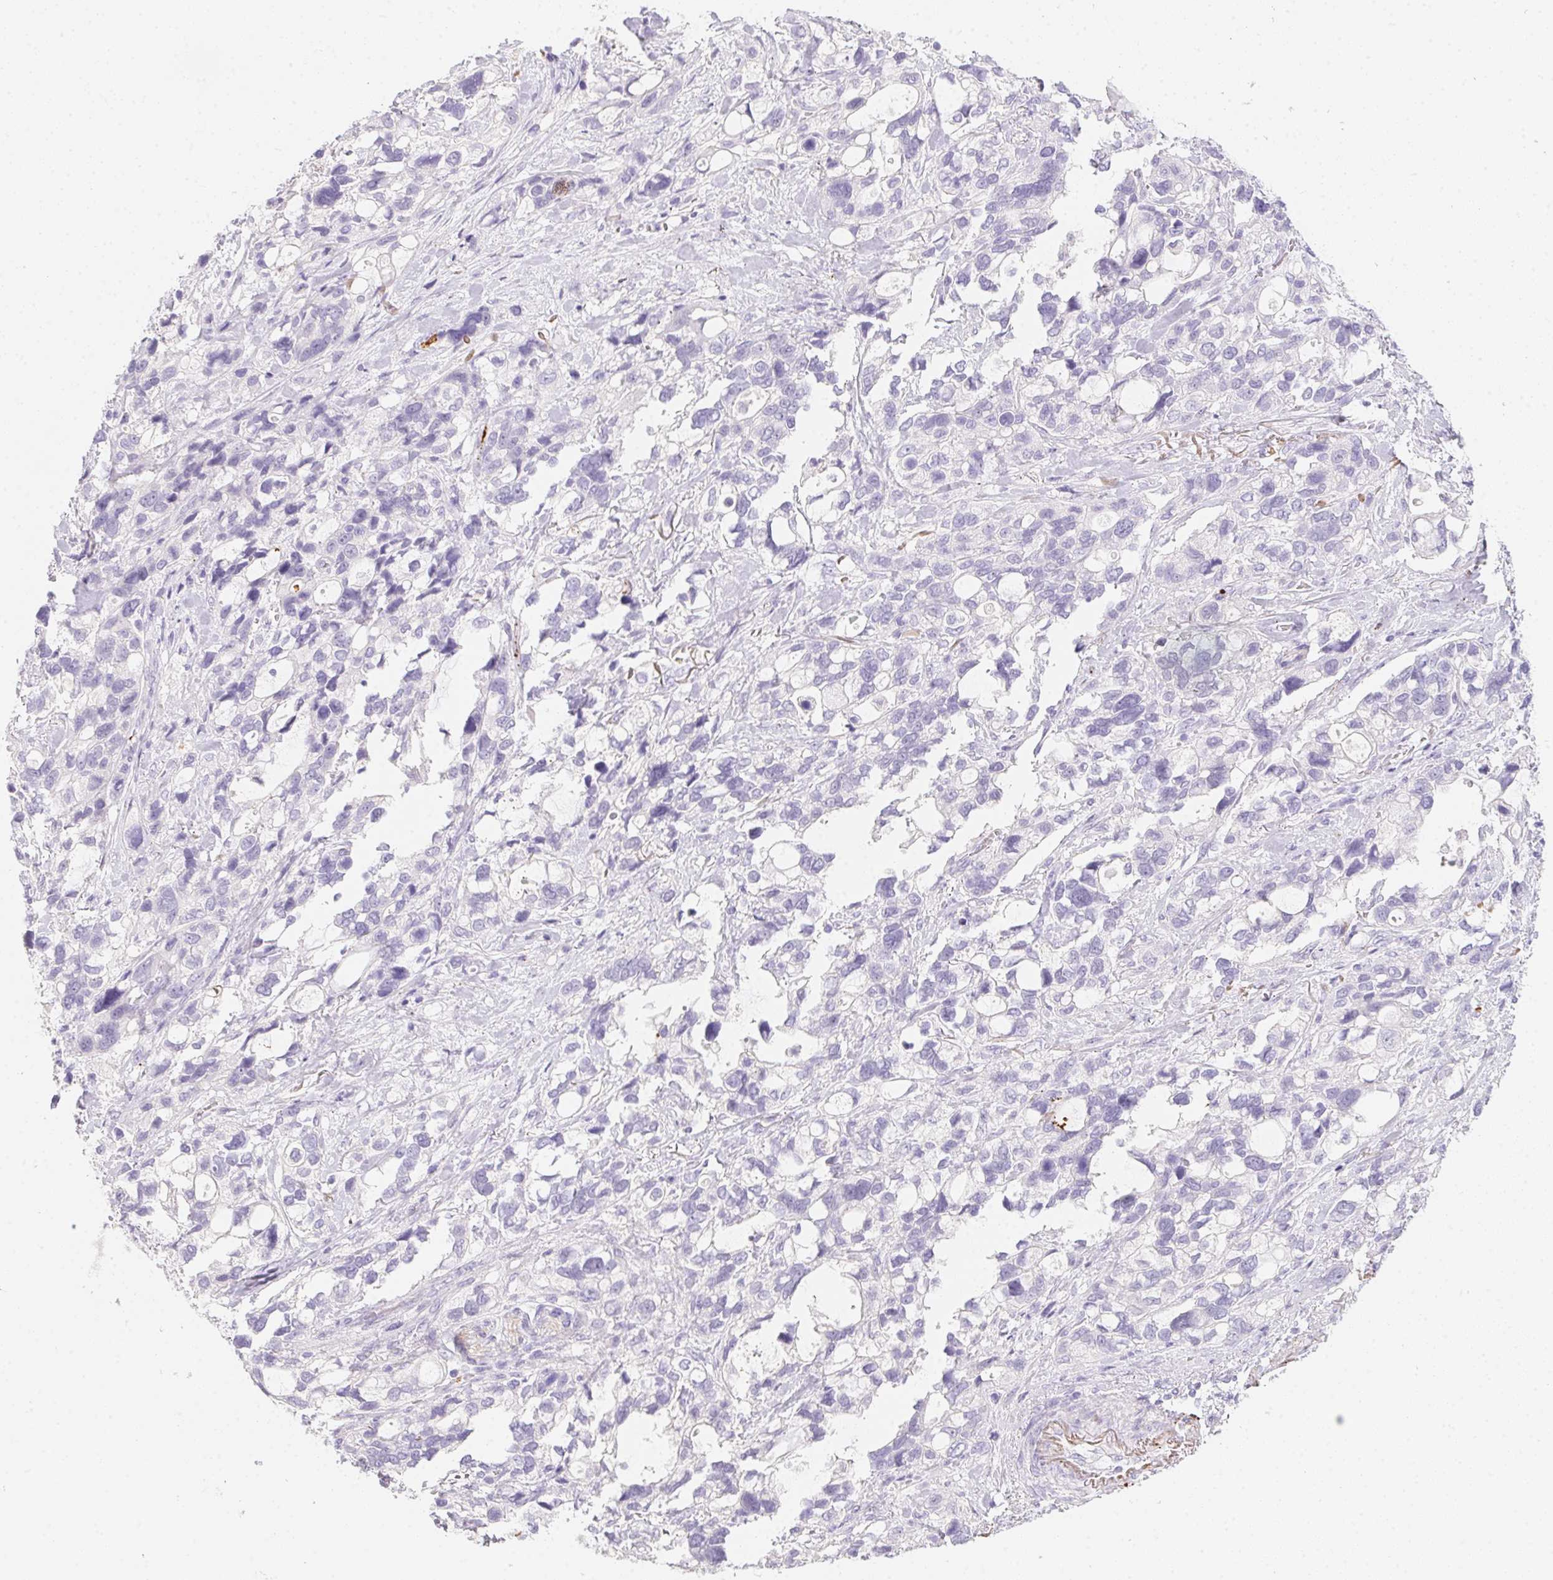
{"staining": {"intensity": "negative", "quantity": "none", "location": "none"}, "tissue": "stomach cancer", "cell_type": "Tumor cells", "image_type": "cancer", "snomed": [{"axis": "morphology", "description": "Adenocarcinoma, NOS"}, {"axis": "topography", "description": "Stomach, upper"}], "caption": "Photomicrograph shows no significant protein expression in tumor cells of adenocarcinoma (stomach).", "gene": "MYL4", "patient": {"sex": "female", "age": 81}}